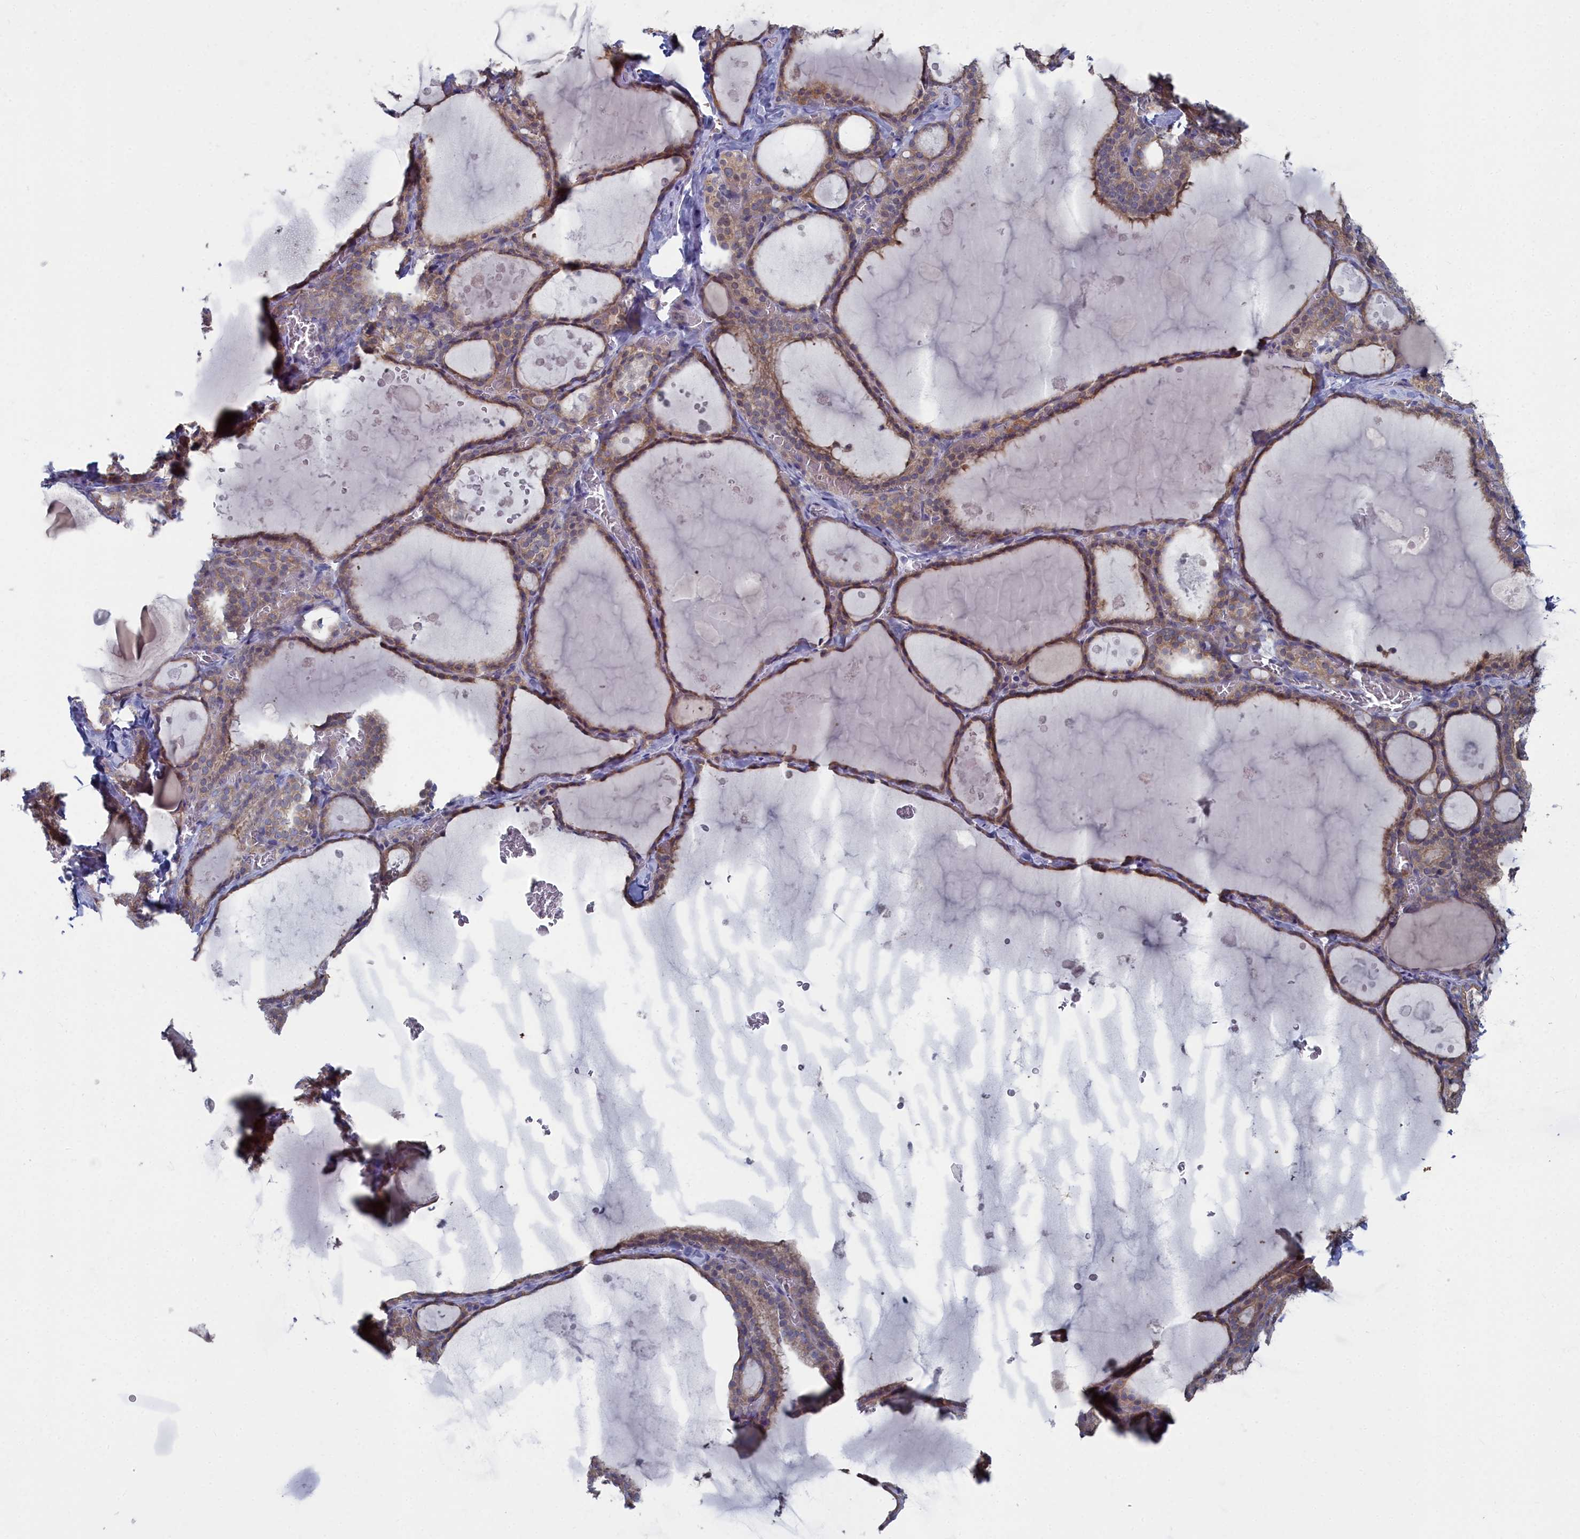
{"staining": {"intensity": "weak", "quantity": ">75%", "location": "cytoplasmic/membranous"}, "tissue": "thyroid gland", "cell_type": "Glandular cells", "image_type": "normal", "snomed": [{"axis": "morphology", "description": "Normal tissue, NOS"}, {"axis": "topography", "description": "Thyroid gland"}], "caption": "Unremarkable thyroid gland was stained to show a protein in brown. There is low levels of weak cytoplasmic/membranous staining in about >75% of glandular cells.", "gene": "CCDC149", "patient": {"sex": "male", "age": 56}}